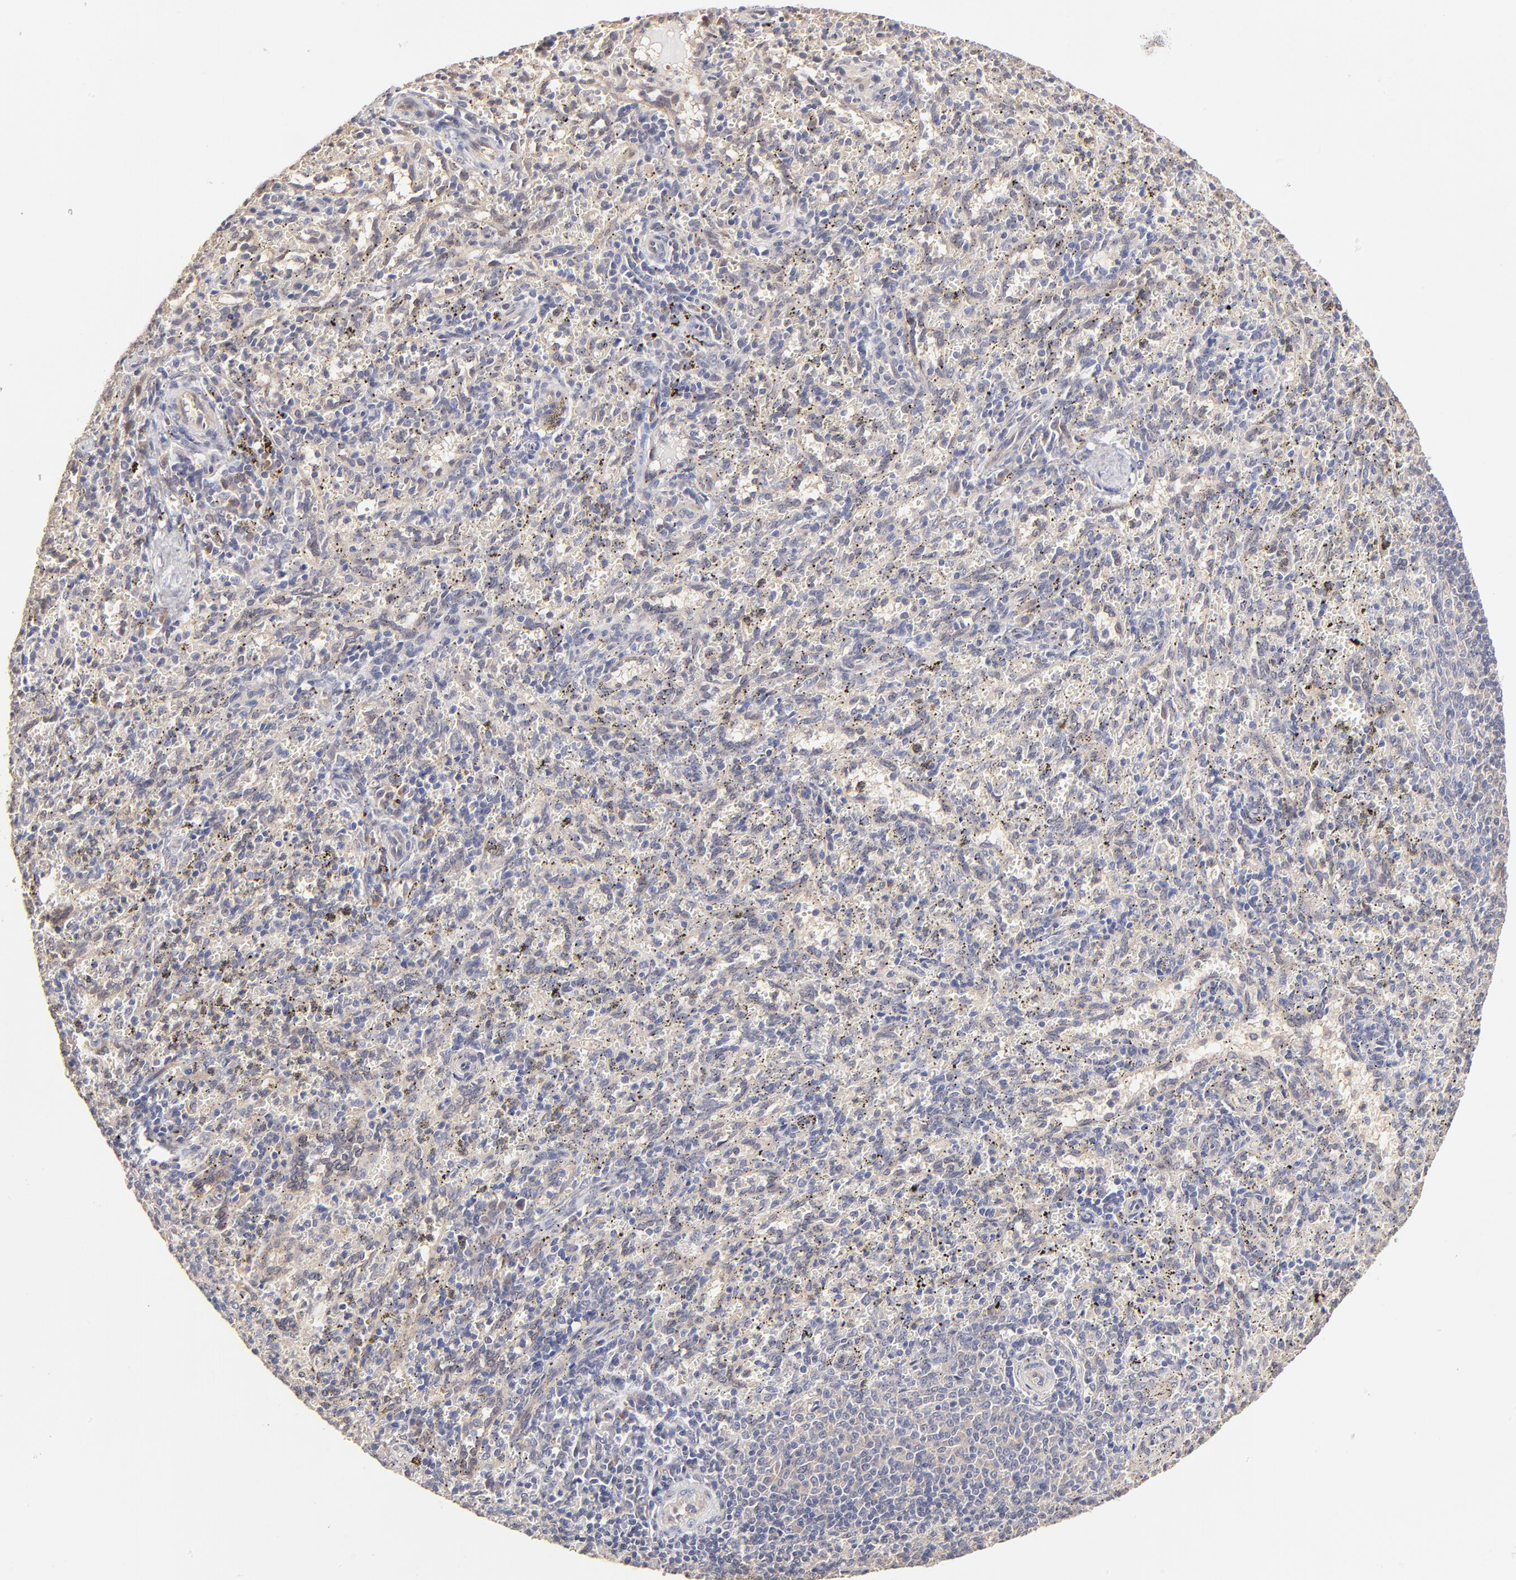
{"staining": {"intensity": "weak", "quantity": "<25%", "location": "cytoplasmic/membranous"}, "tissue": "spleen", "cell_type": "Cells in red pulp", "image_type": "normal", "snomed": [{"axis": "morphology", "description": "Normal tissue, NOS"}, {"axis": "topography", "description": "Spleen"}], "caption": "Human spleen stained for a protein using immunohistochemistry reveals no expression in cells in red pulp.", "gene": "ZNF10", "patient": {"sex": "female", "age": 10}}